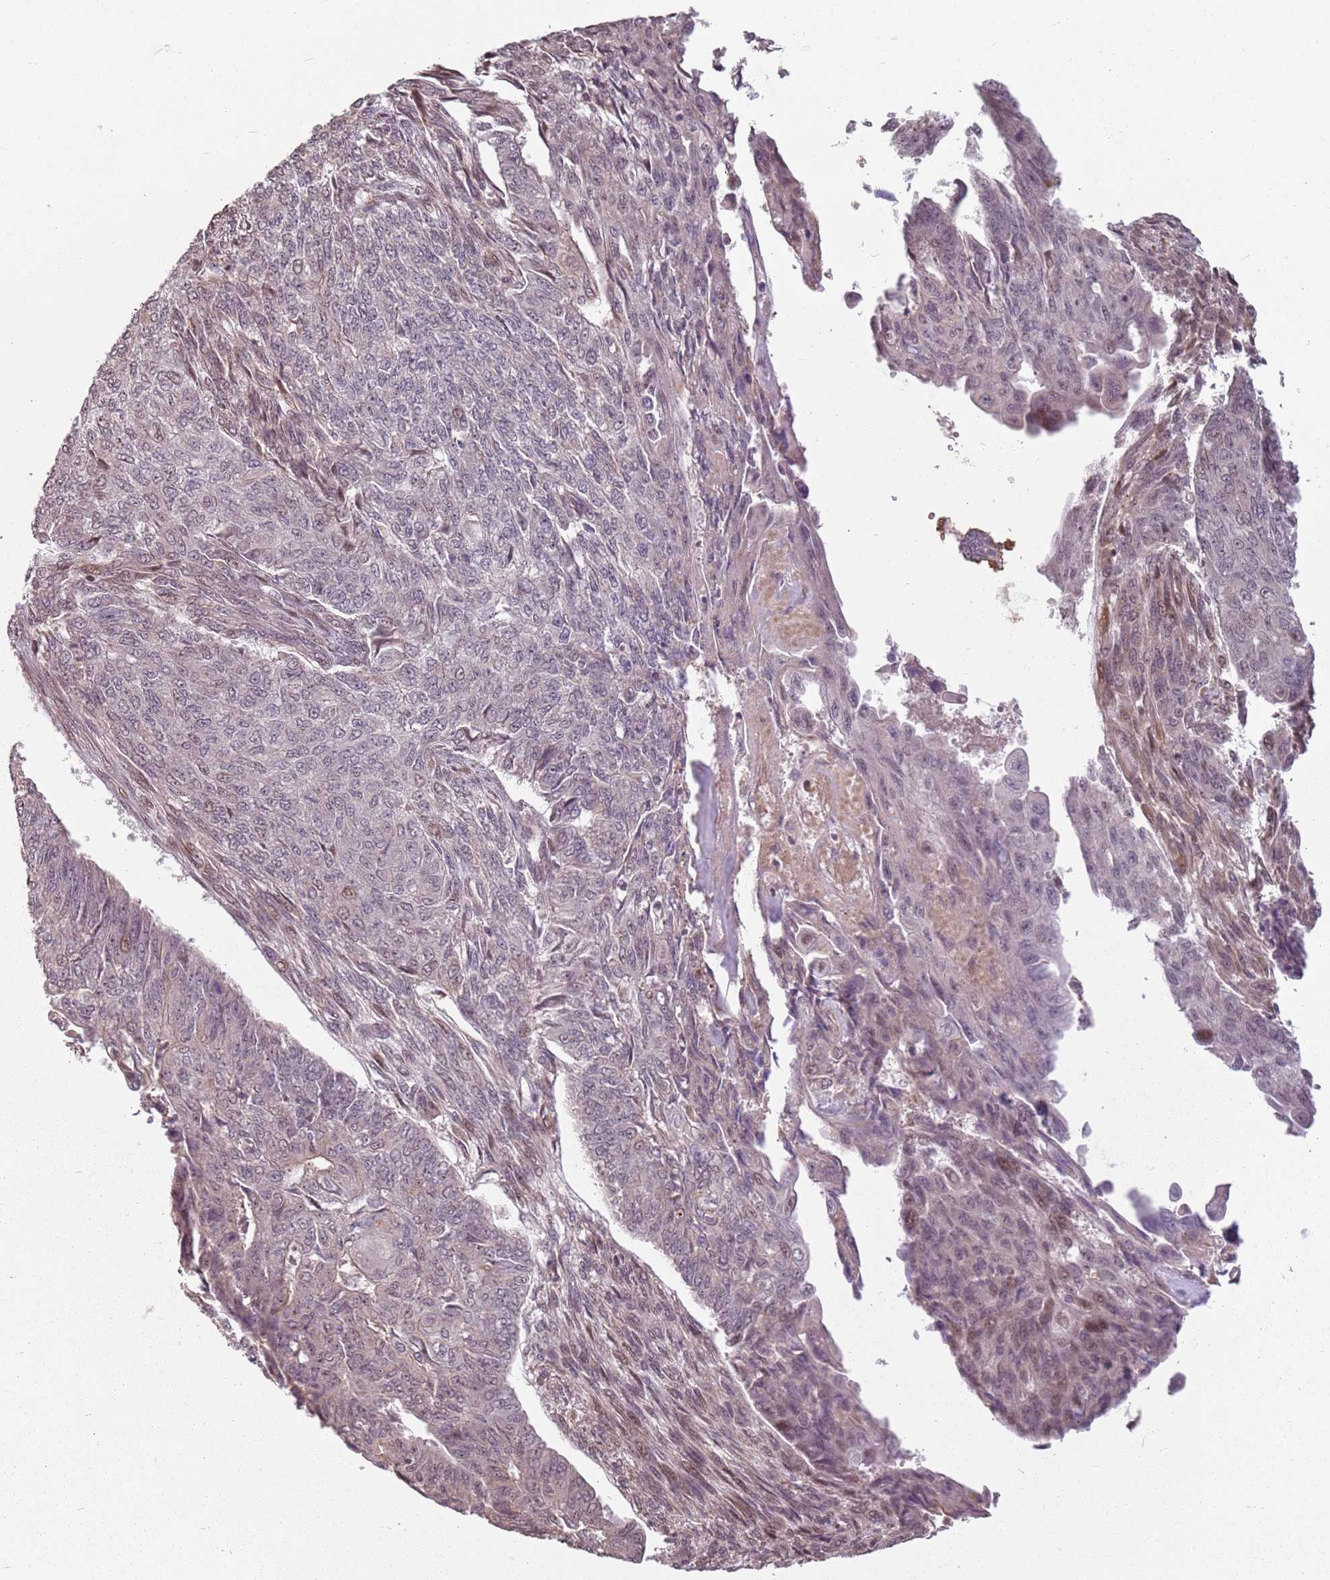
{"staining": {"intensity": "weak", "quantity": "<25%", "location": "nuclear"}, "tissue": "endometrial cancer", "cell_type": "Tumor cells", "image_type": "cancer", "snomed": [{"axis": "morphology", "description": "Adenocarcinoma, NOS"}, {"axis": "topography", "description": "Endometrium"}], "caption": "IHC photomicrograph of endometrial cancer (adenocarcinoma) stained for a protein (brown), which displays no positivity in tumor cells.", "gene": "CHURC1", "patient": {"sex": "female", "age": 32}}